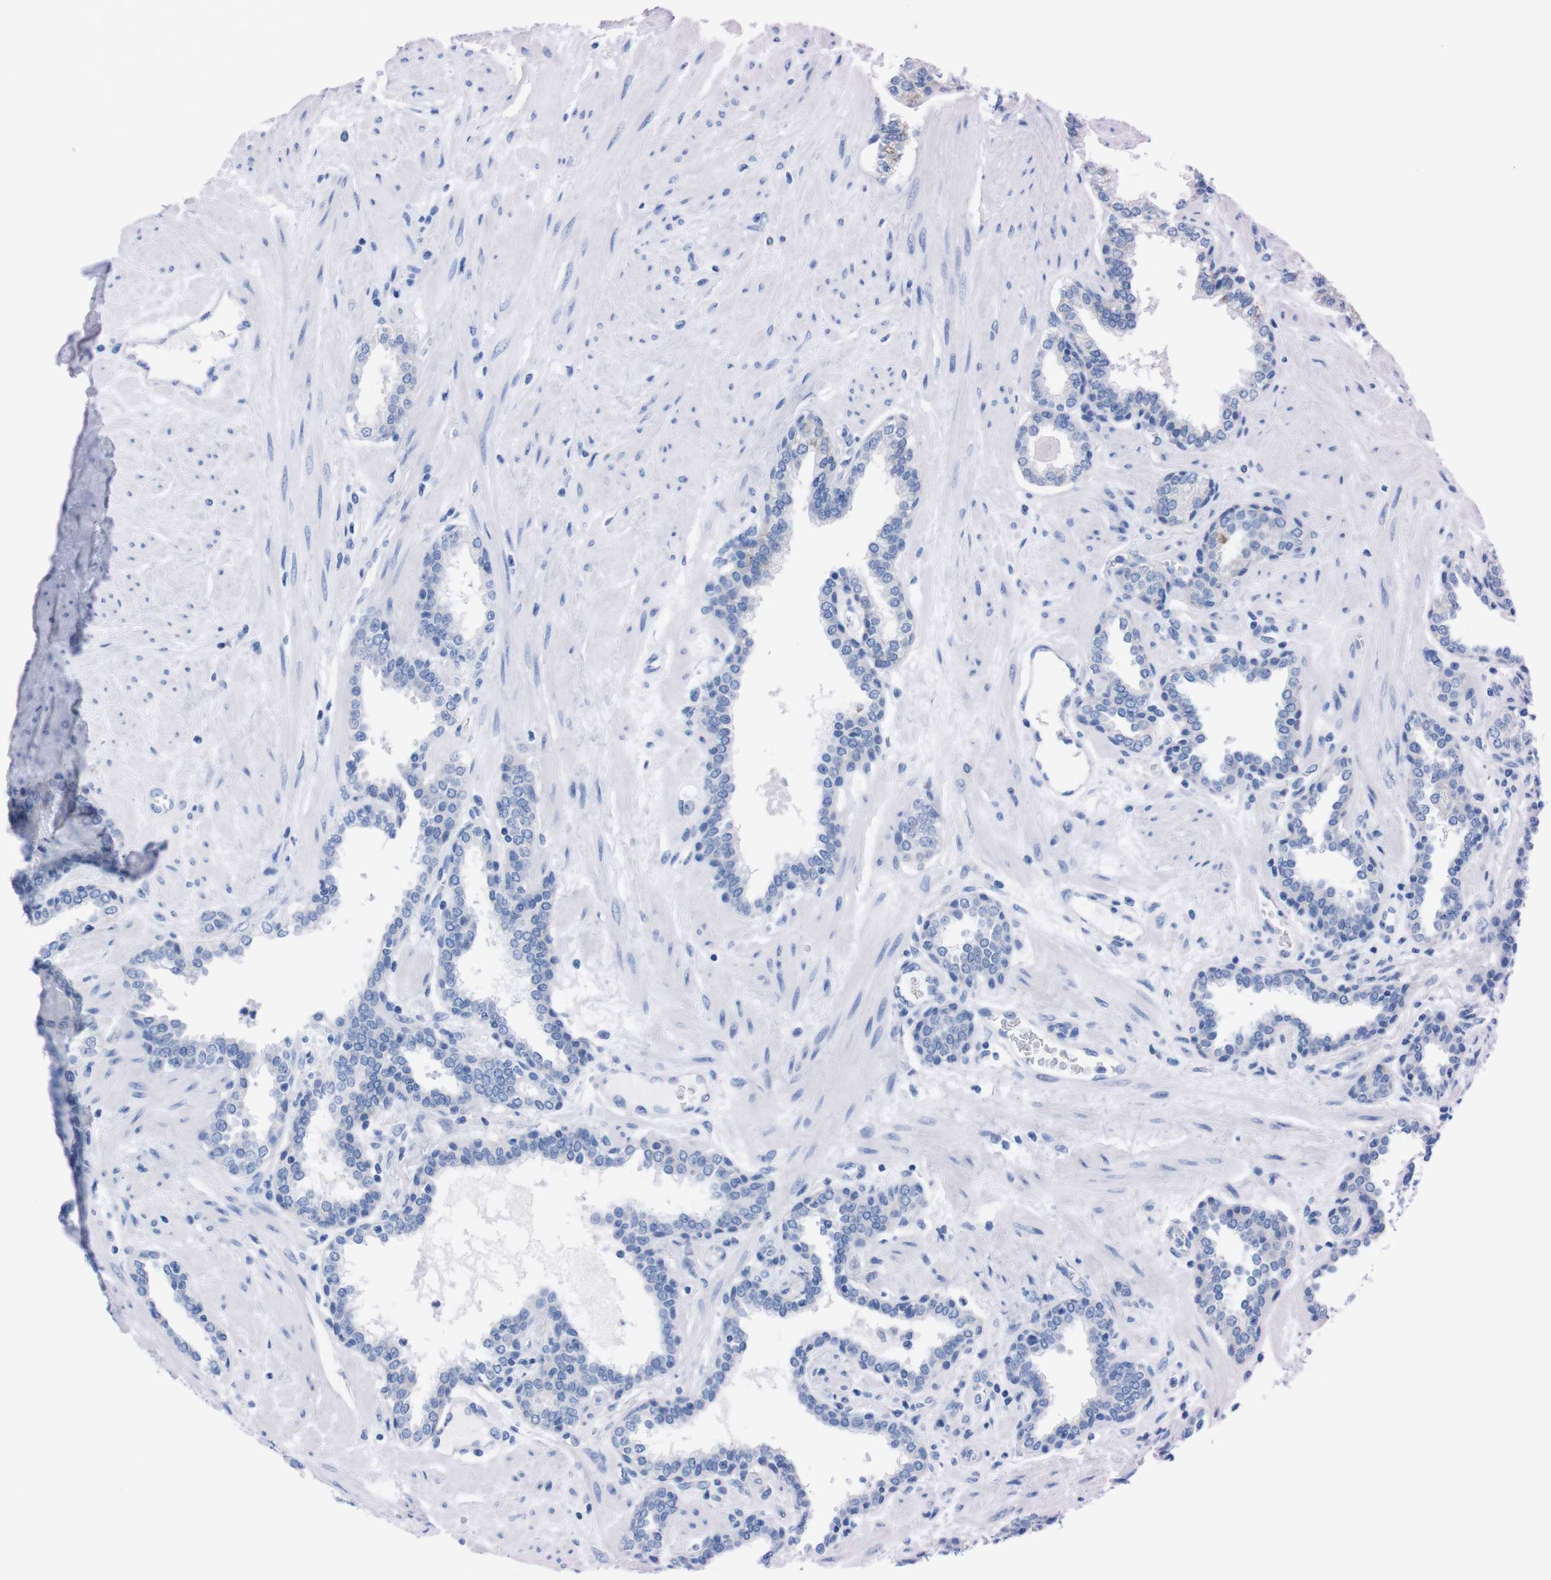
{"staining": {"intensity": "moderate", "quantity": "<25%", "location": "cytoplasmic/membranous"}, "tissue": "prostate", "cell_type": "Glandular cells", "image_type": "normal", "snomed": [{"axis": "morphology", "description": "Normal tissue, NOS"}, {"axis": "topography", "description": "Prostate"}], "caption": "High-magnification brightfield microscopy of unremarkable prostate stained with DAB (brown) and counterstained with hematoxylin (blue). glandular cells exhibit moderate cytoplasmic/membranous expression is identified in about<25% of cells.", "gene": "TMEM243", "patient": {"sex": "male", "age": 51}}